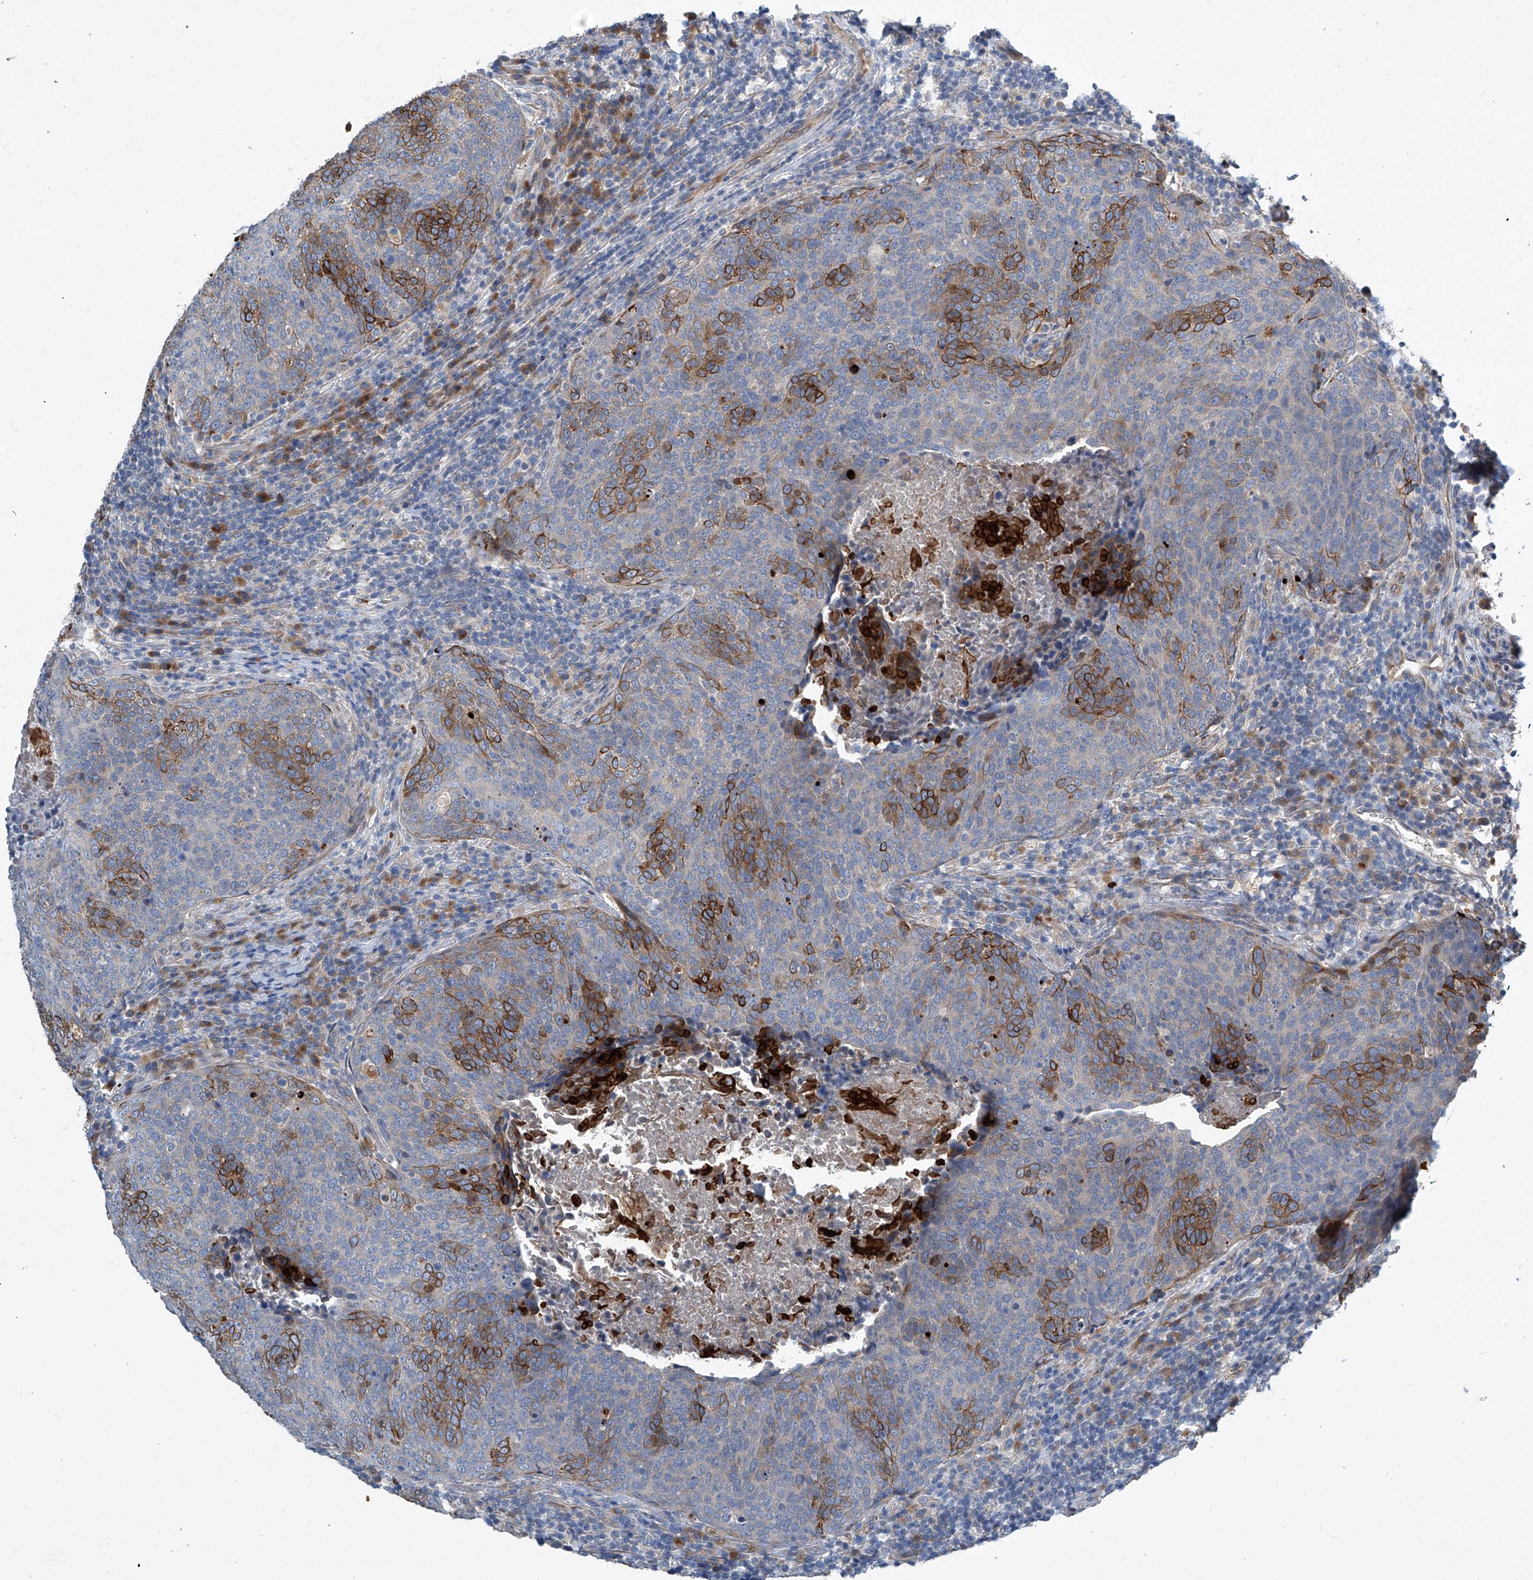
{"staining": {"intensity": "strong", "quantity": "<25%", "location": "cytoplasmic/membranous"}, "tissue": "head and neck cancer", "cell_type": "Tumor cells", "image_type": "cancer", "snomed": [{"axis": "morphology", "description": "Squamous cell carcinoma, NOS"}, {"axis": "morphology", "description": "Squamous cell carcinoma, metastatic, NOS"}, {"axis": "topography", "description": "Lymph node"}, {"axis": "topography", "description": "Head-Neck"}], "caption": "Strong cytoplasmic/membranous protein expression is appreciated in about <25% of tumor cells in head and neck cancer.", "gene": "SLC26A11", "patient": {"sex": "male", "age": 62}}